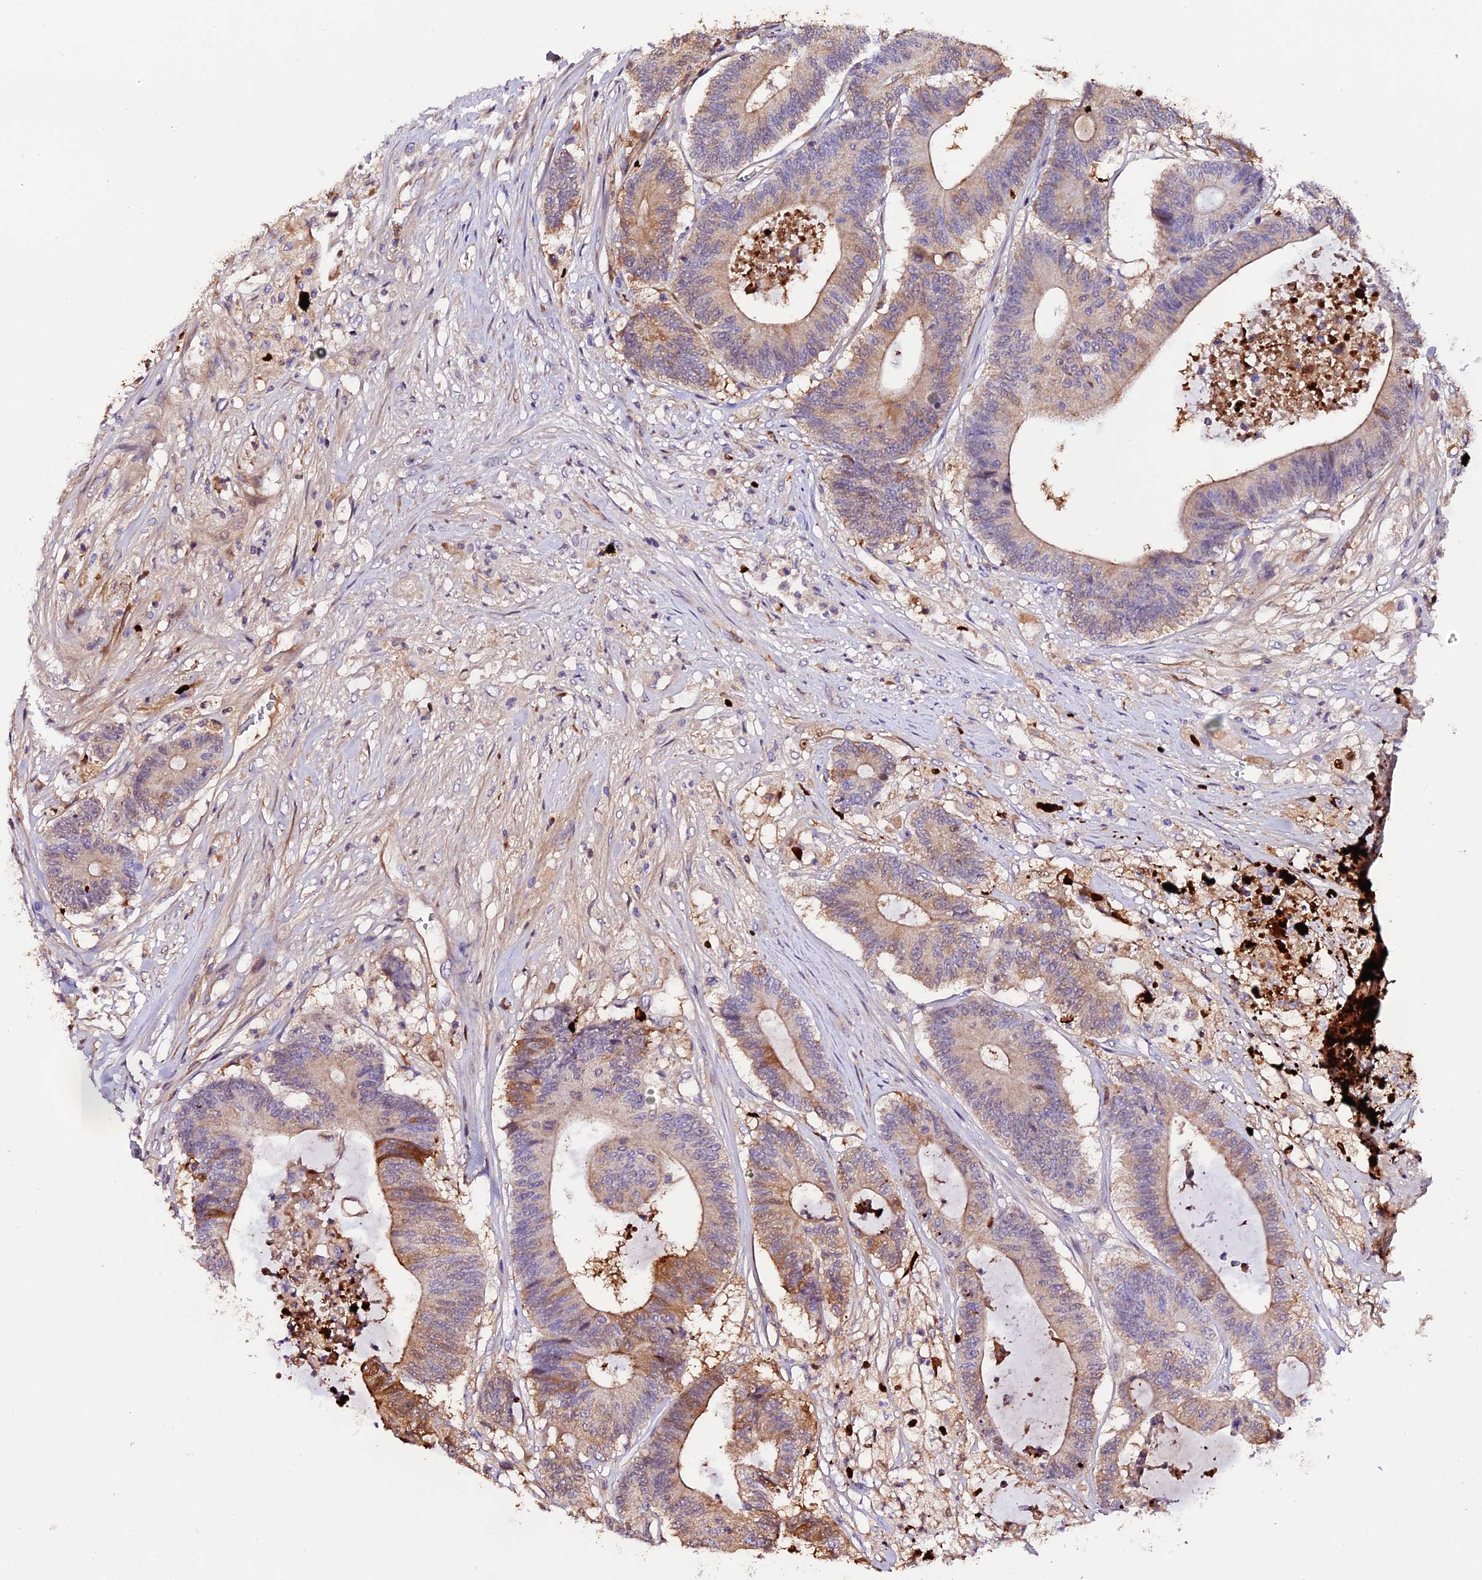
{"staining": {"intensity": "moderate", "quantity": "25%-75%", "location": "cytoplasmic/membranous"}, "tissue": "colorectal cancer", "cell_type": "Tumor cells", "image_type": "cancer", "snomed": [{"axis": "morphology", "description": "Adenocarcinoma, NOS"}, {"axis": "topography", "description": "Colon"}], "caption": "Protein staining of colorectal cancer (adenocarcinoma) tissue demonstrates moderate cytoplasmic/membranous staining in approximately 25%-75% of tumor cells.", "gene": "MAP3K7CL", "patient": {"sex": "female", "age": 84}}